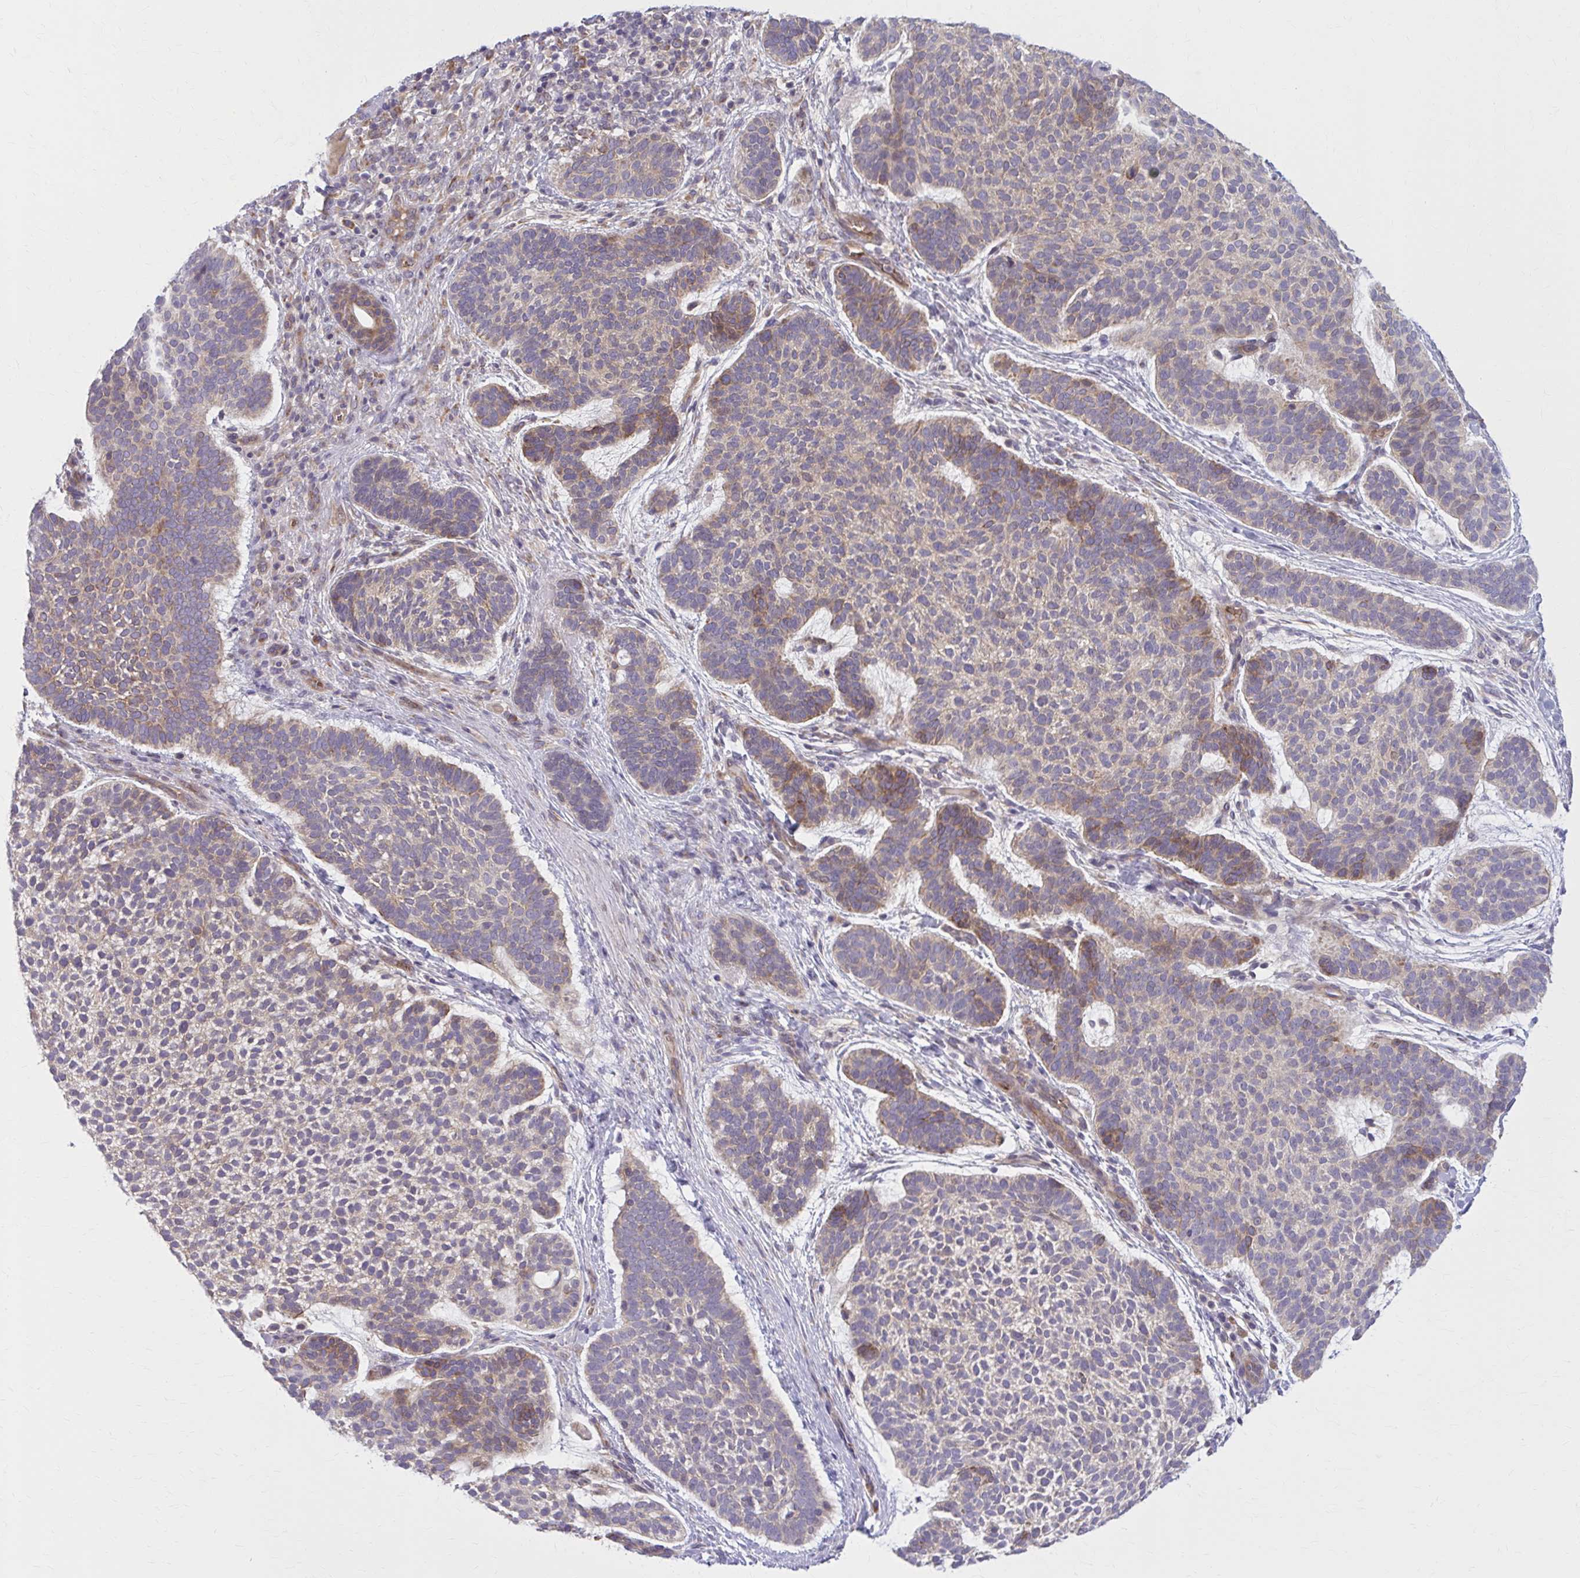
{"staining": {"intensity": "moderate", "quantity": "25%-75%", "location": "cytoplasmic/membranous"}, "tissue": "skin cancer", "cell_type": "Tumor cells", "image_type": "cancer", "snomed": [{"axis": "morphology", "description": "Basal cell carcinoma"}, {"axis": "topography", "description": "Skin"}, {"axis": "topography", "description": "Skin of face"}], "caption": "Moderate cytoplasmic/membranous protein staining is seen in approximately 25%-75% of tumor cells in skin basal cell carcinoma. (DAB (3,3'-diaminobenzidine) IHC, brown staining for protein, blue staining for nuclei).", "gene": "SNF8", "patient": {"sex": "male", "age": 73}}